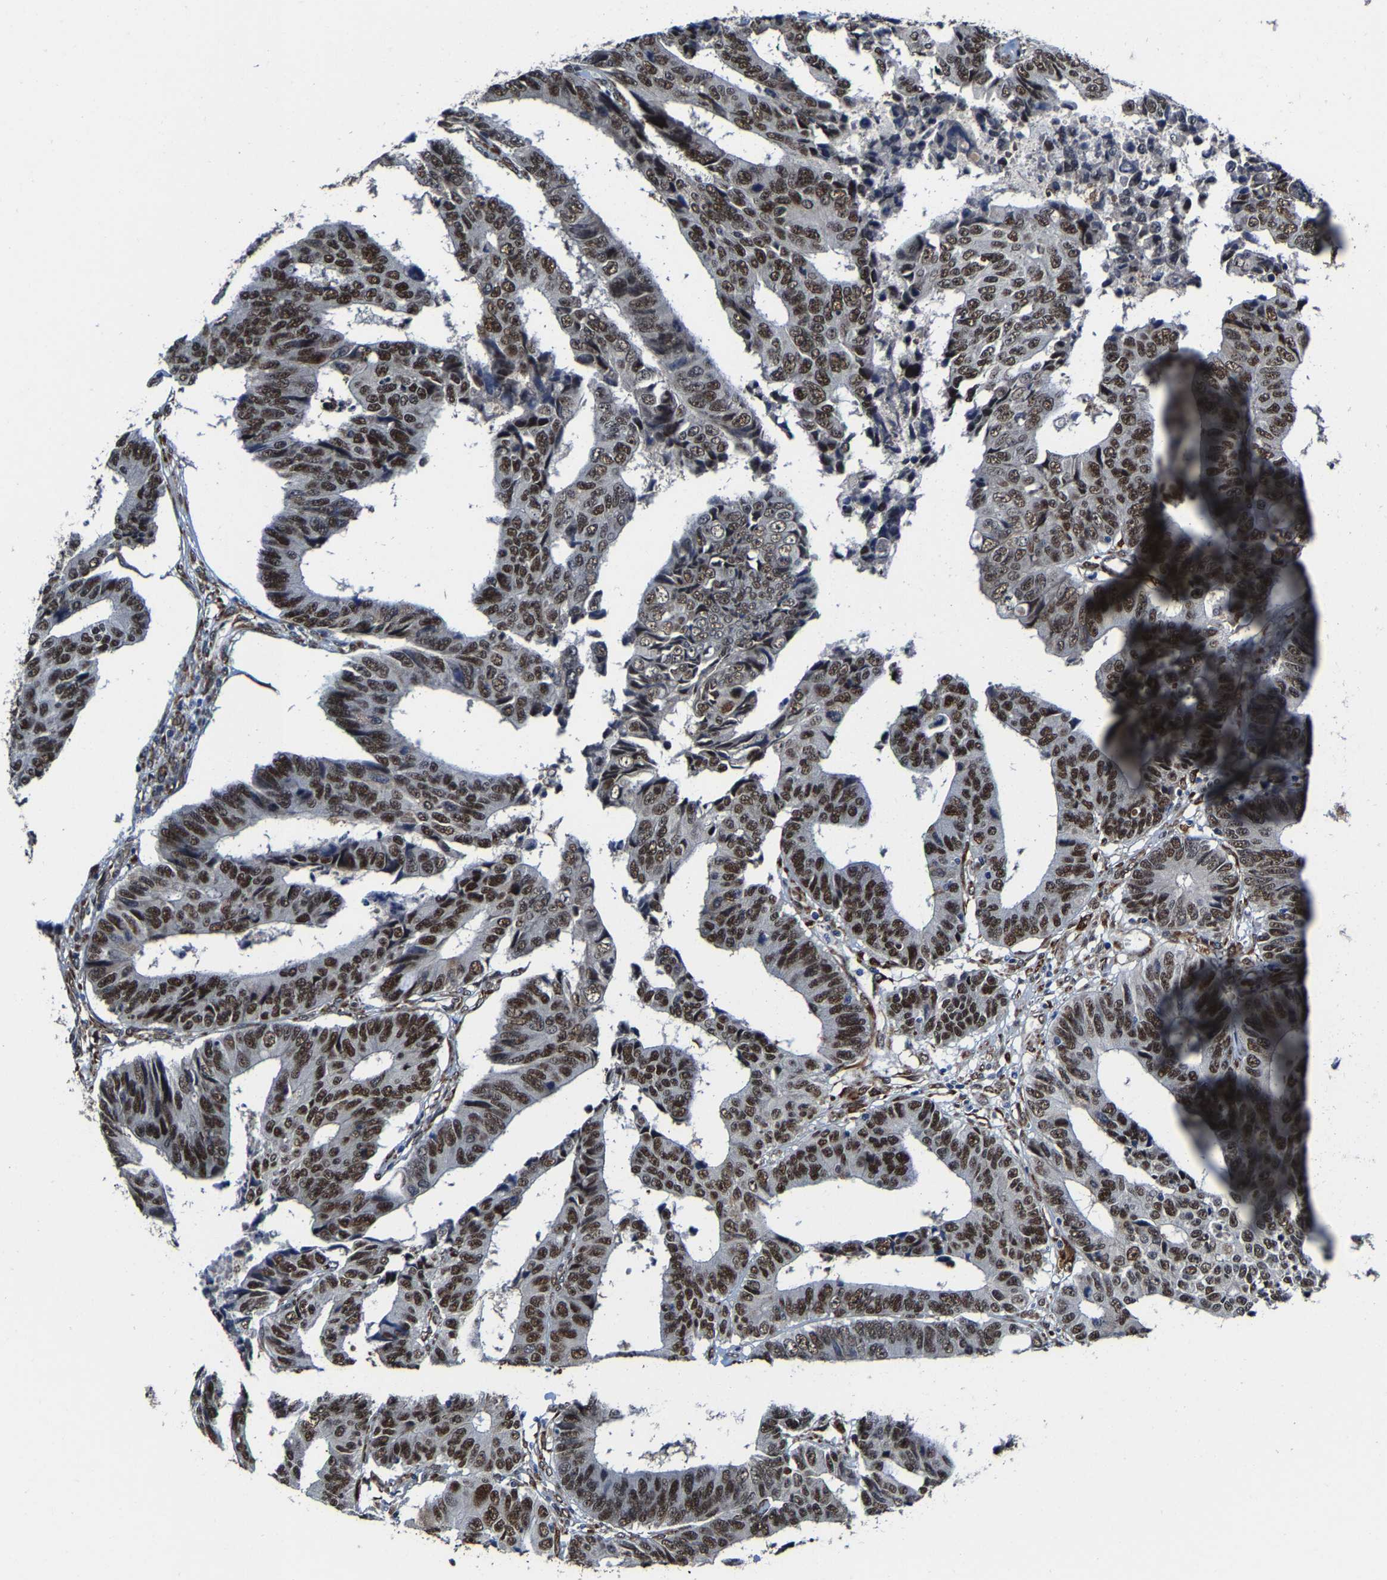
{"staining": {"intensity": "strong", "quantity": ">75%", "location": "nuclear"}, "tissue": "colorectal cancer", "cell_type": "Tumor cells", "image_type": "cancer", "snomed": [{"axis": "morphology", "description": "Adenocarcinoma, NOS"}, {"axis": "topography", "description": "Rectum"}], "caption": "Immunohistochemical staining of colorectal cancer shows strong nuclear protein staining in approximately >75% of tumor cells.", "gene": "METTL1", "patient": {"sex": "male", "age": 84}}